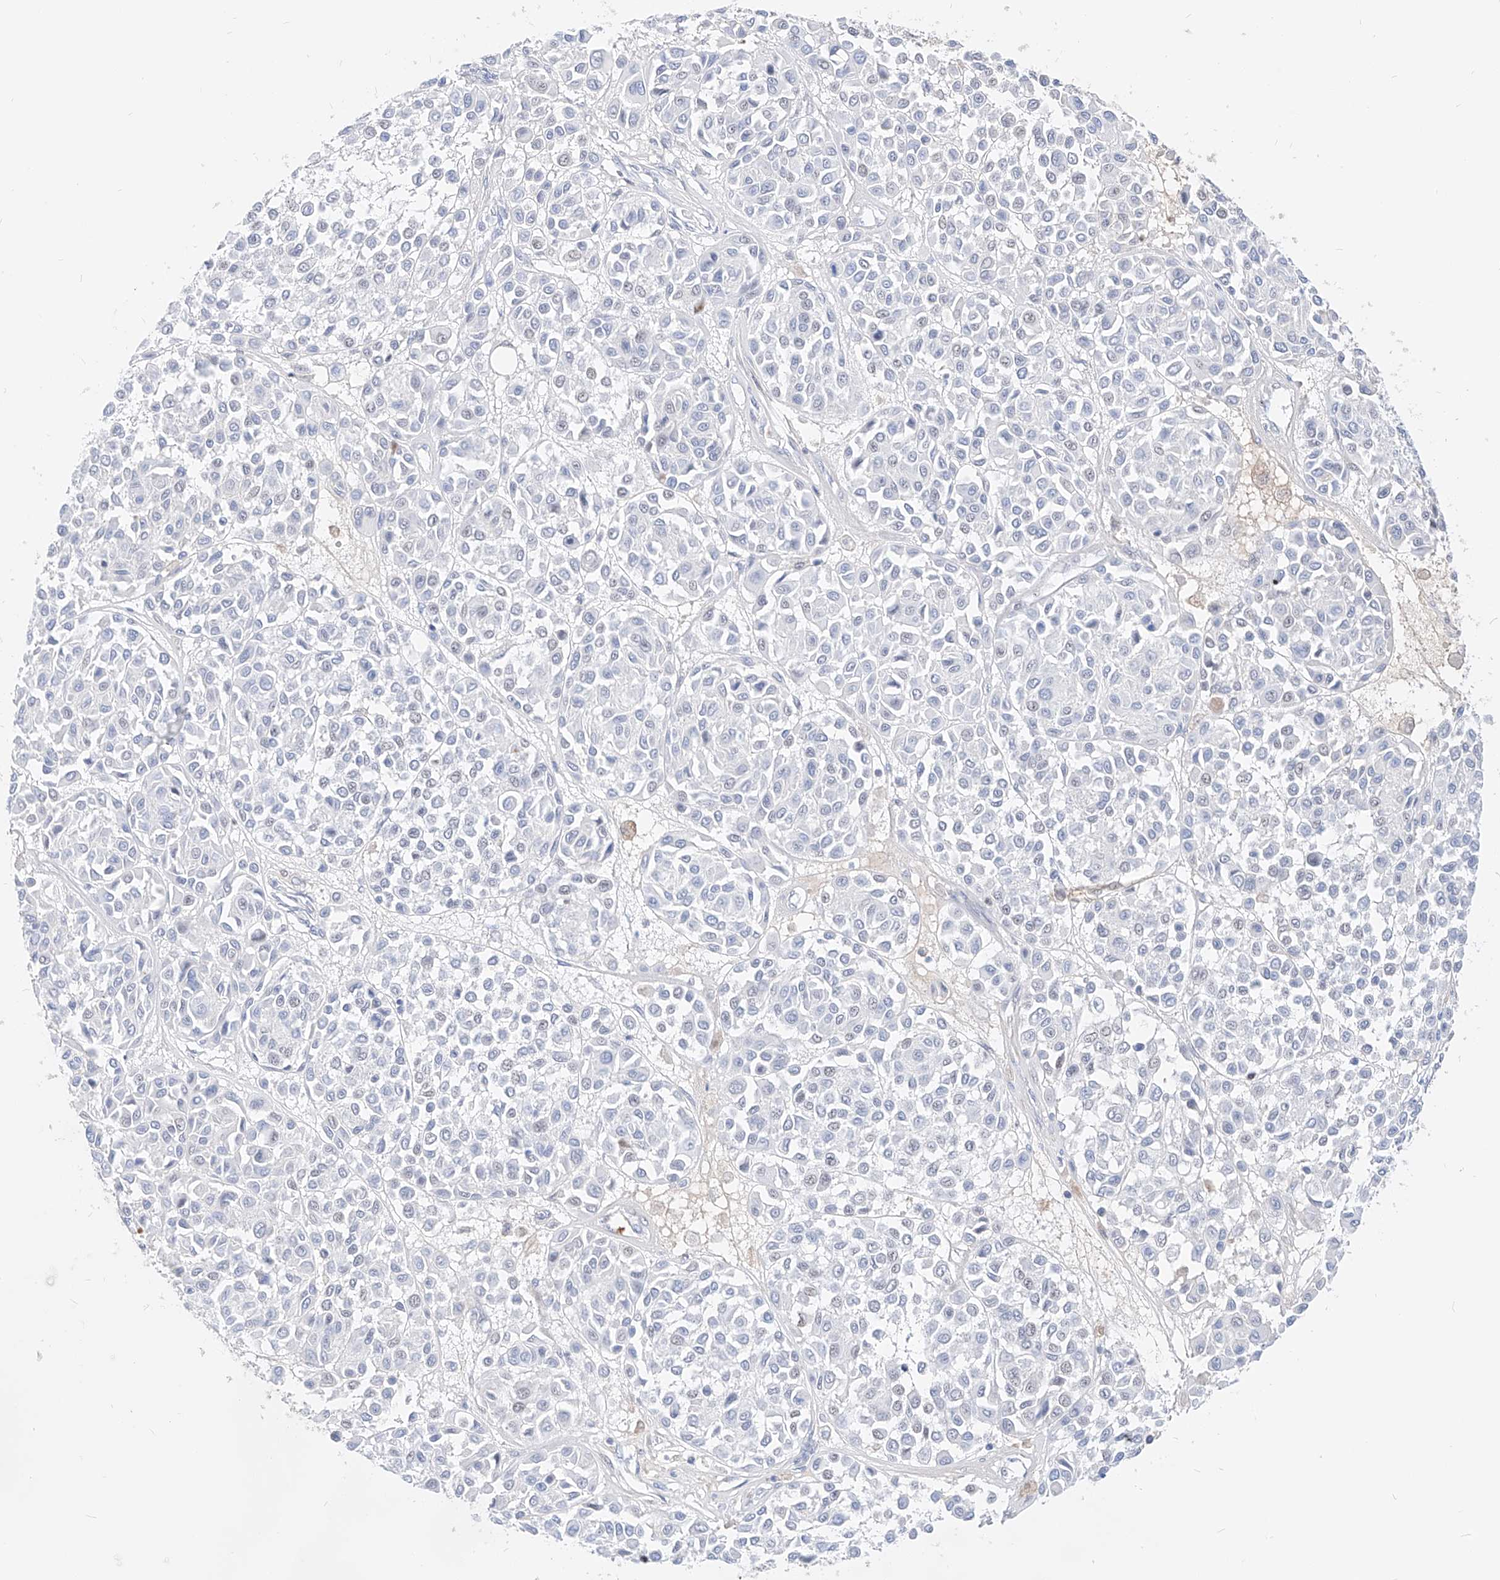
{"staining": {"intensity": "negative", "quantity": "none", "location": "none"}, "tissue": "melanoma", "cell_type": "Tumor cells", "image_type": "cancer", "snomed": [{"axis": "morphology", "description": "Malignant melanoma, Metastatic site"}, {"axis": "topography", "description": "Soft tissue"}], "caption": "A high-resolution image shows immunohistochemistry staining of malignant melanoma (metastatic site), which demonstrates no significant expression in tumor cells.", "gene": "ZFP42", "patient": {"sex": "male", "age": 41}}